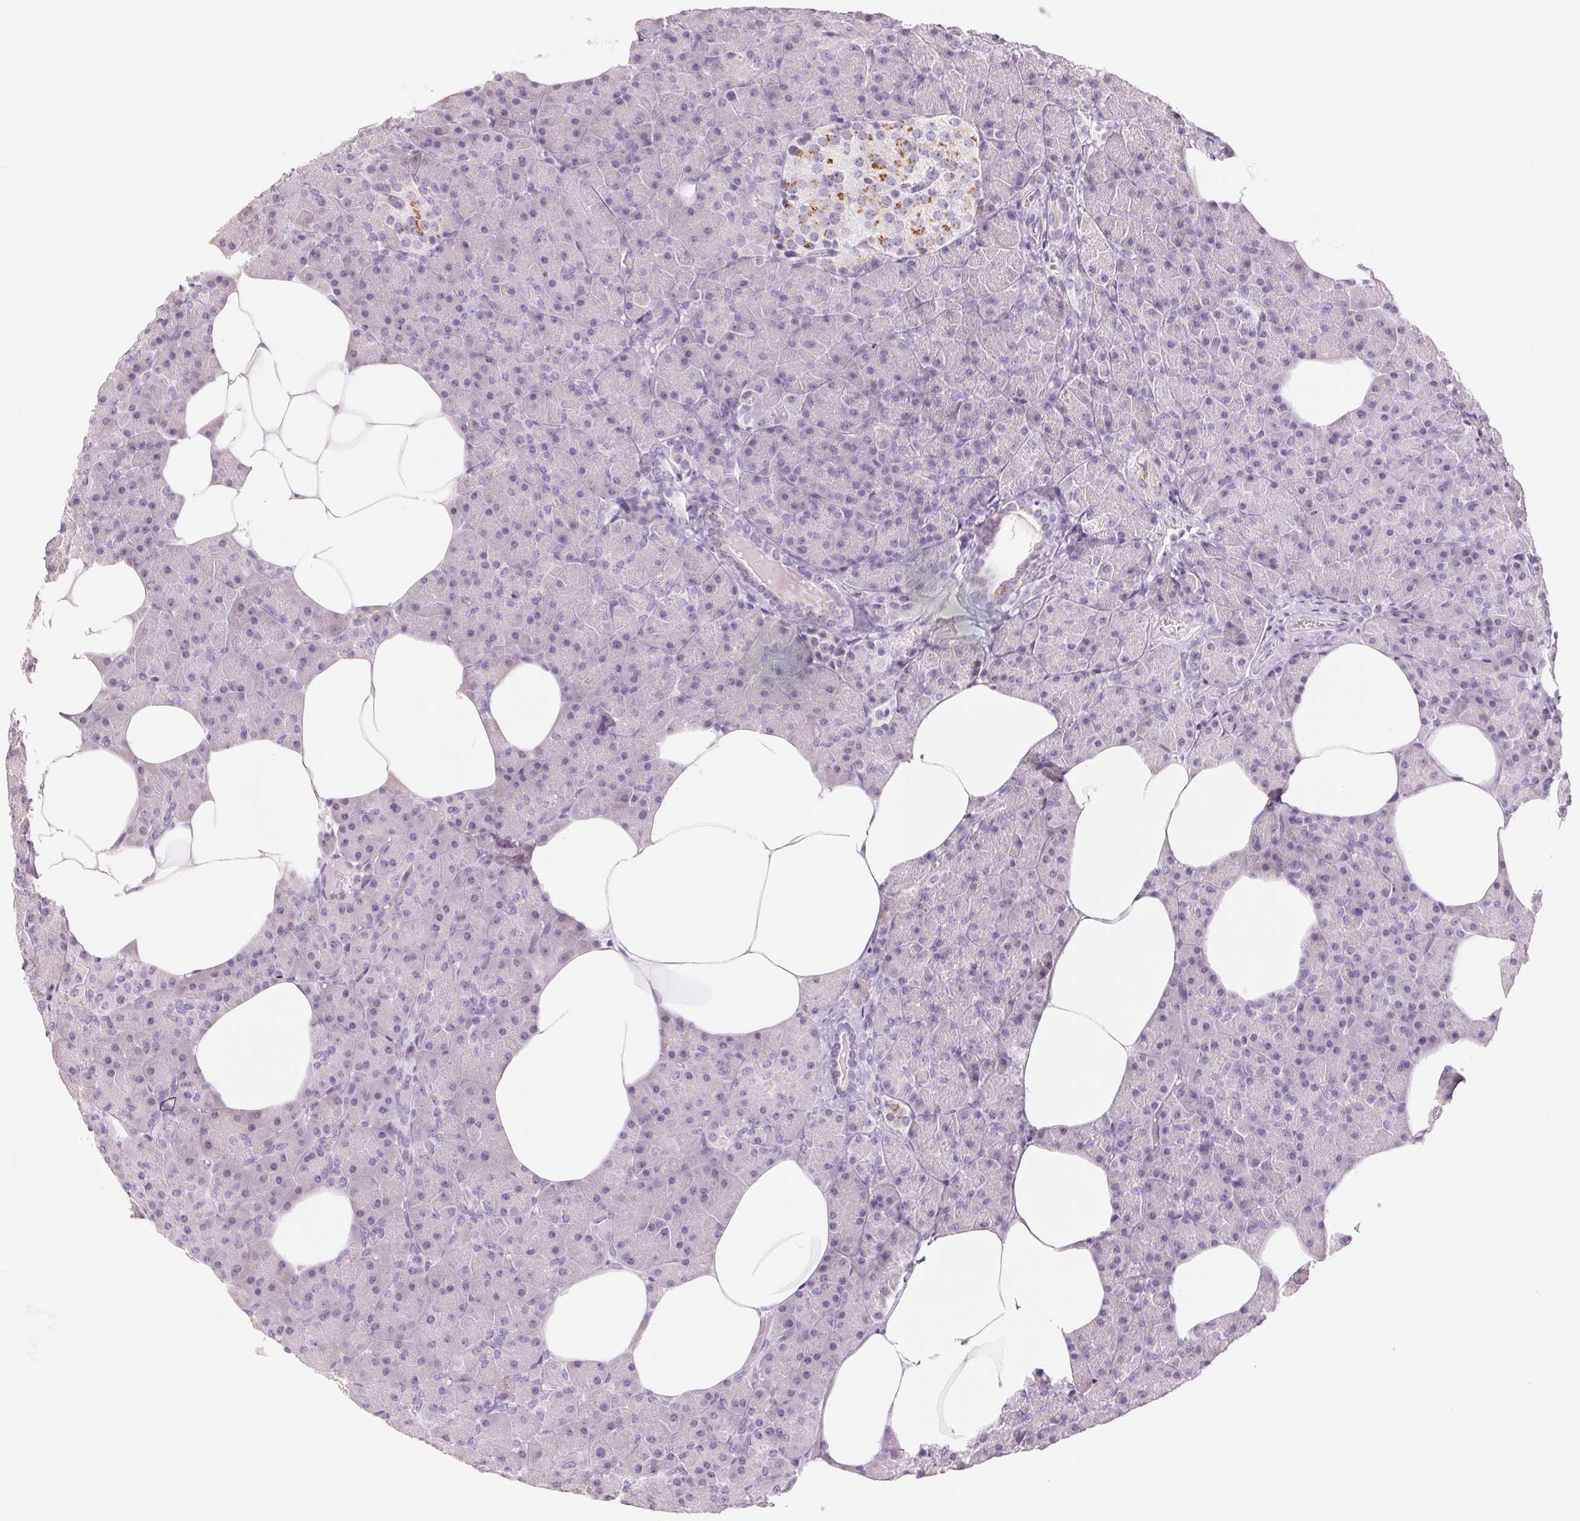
{"staining": {"intensity": "negative", "quantity": "none", "location": "none"}, "tissue": "pancreas", "cell_type": "Exocrine glandular cells", "image_type": "normal", "snomed": [{"axis": "morphology", "description": "Normal tissue, NOS"}, {"axis": "topography", "description": "Pancreas"}], "caption": "Pancreas stained for a protein using IHC exhibits no expression exocrine glandular cells.", "gene": "GALNT7", "patient": {"sex": "female", "age": 45}}